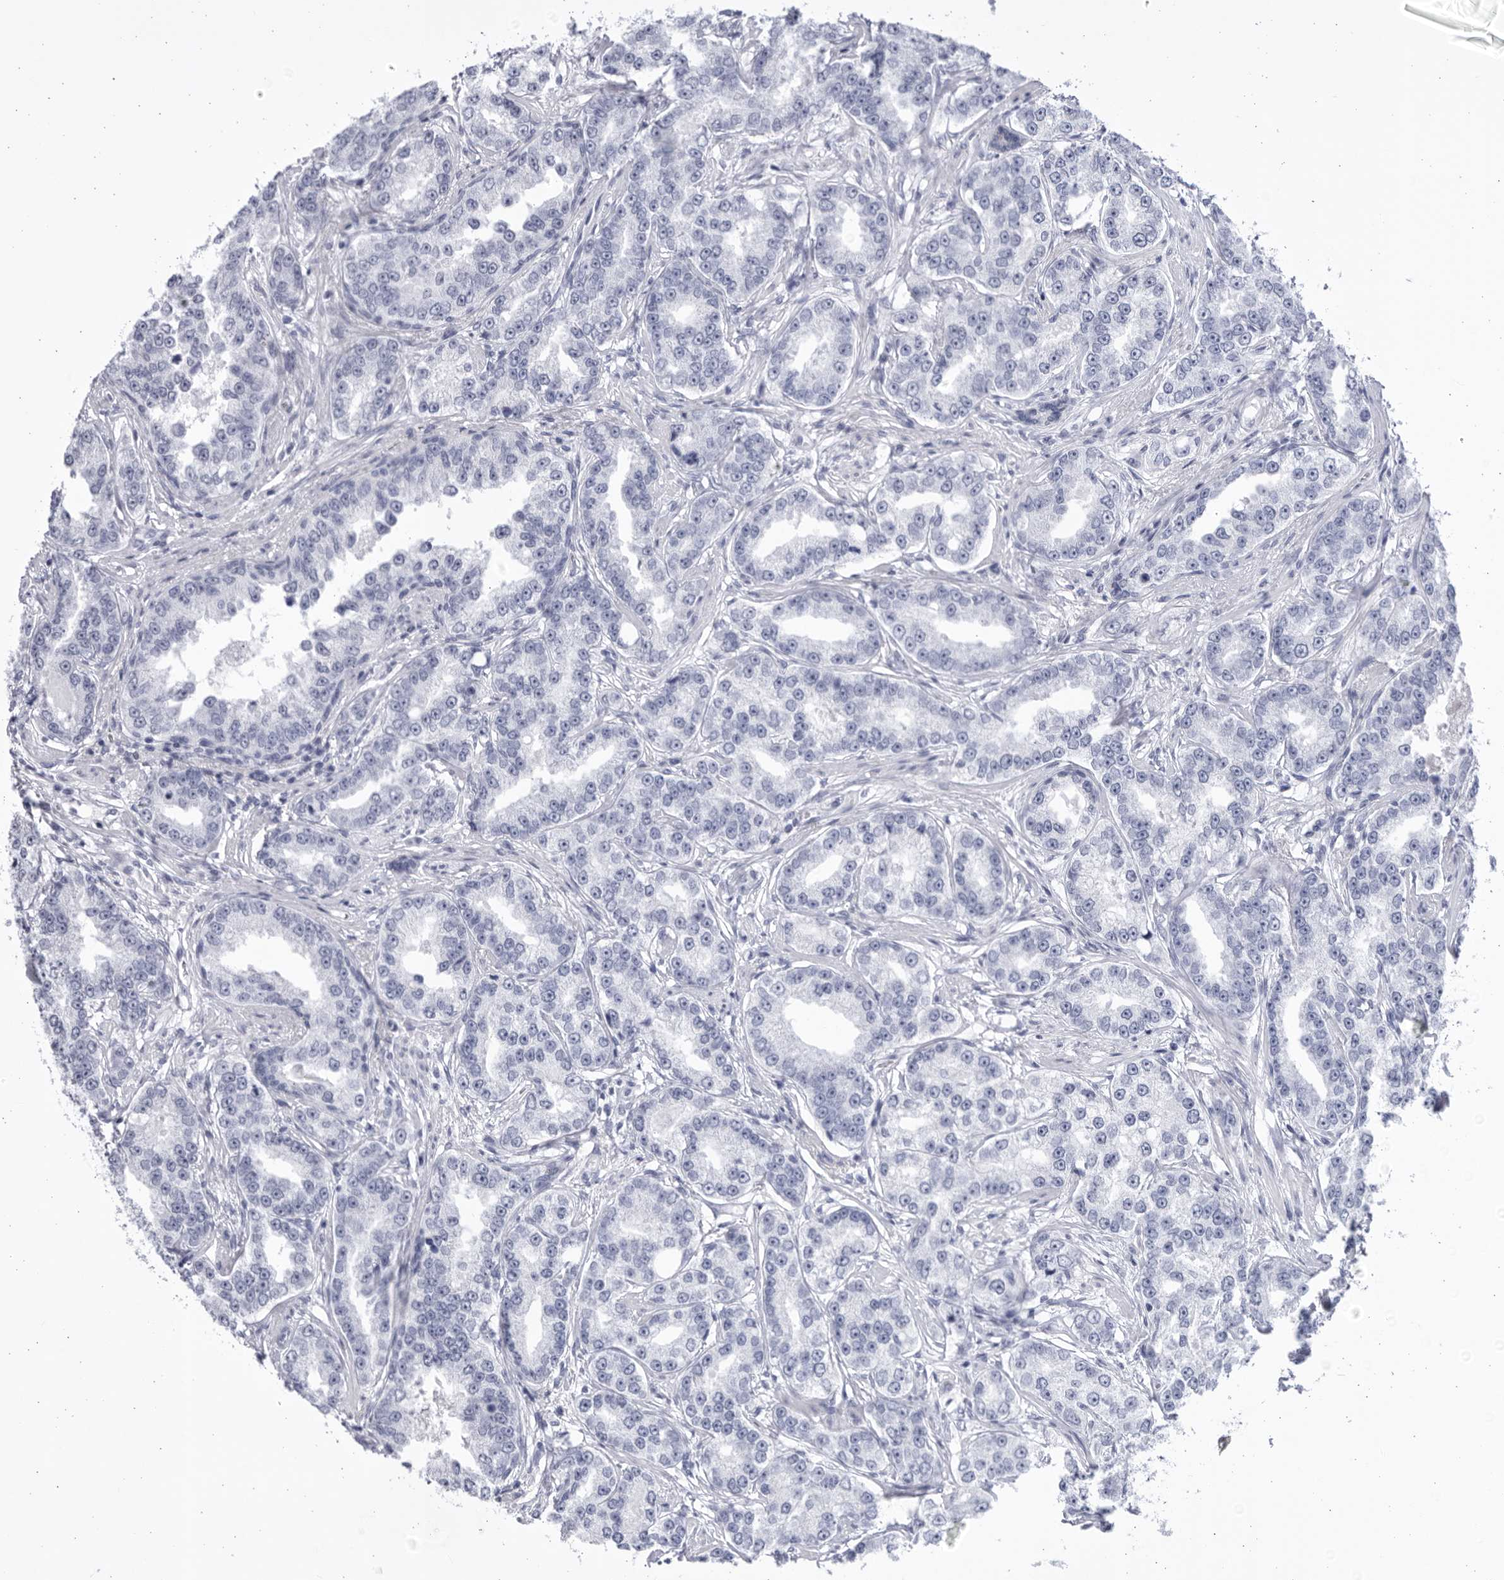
{"staining": {"intensity": "negative", "quantity": "none", "location": "none"}, "tissue": "prostate cancer", "cell_type": "Tumor cells", "image_type": "cancer", "snomed": [{"axis": "morphology", "description": "Normal tissue, NOS"}, {"axis": "morphology", "description": "Adenocarcinoma, High grade"}, {"axis": "topography", "description": "Prostate"}], "caption": "Photomicrograph shows no significant protein expression in tumor cells of prostate high-grade adenocarcinoma.", "gene": "CCDC181", "patient": {"sex": "male", "age": 83}}